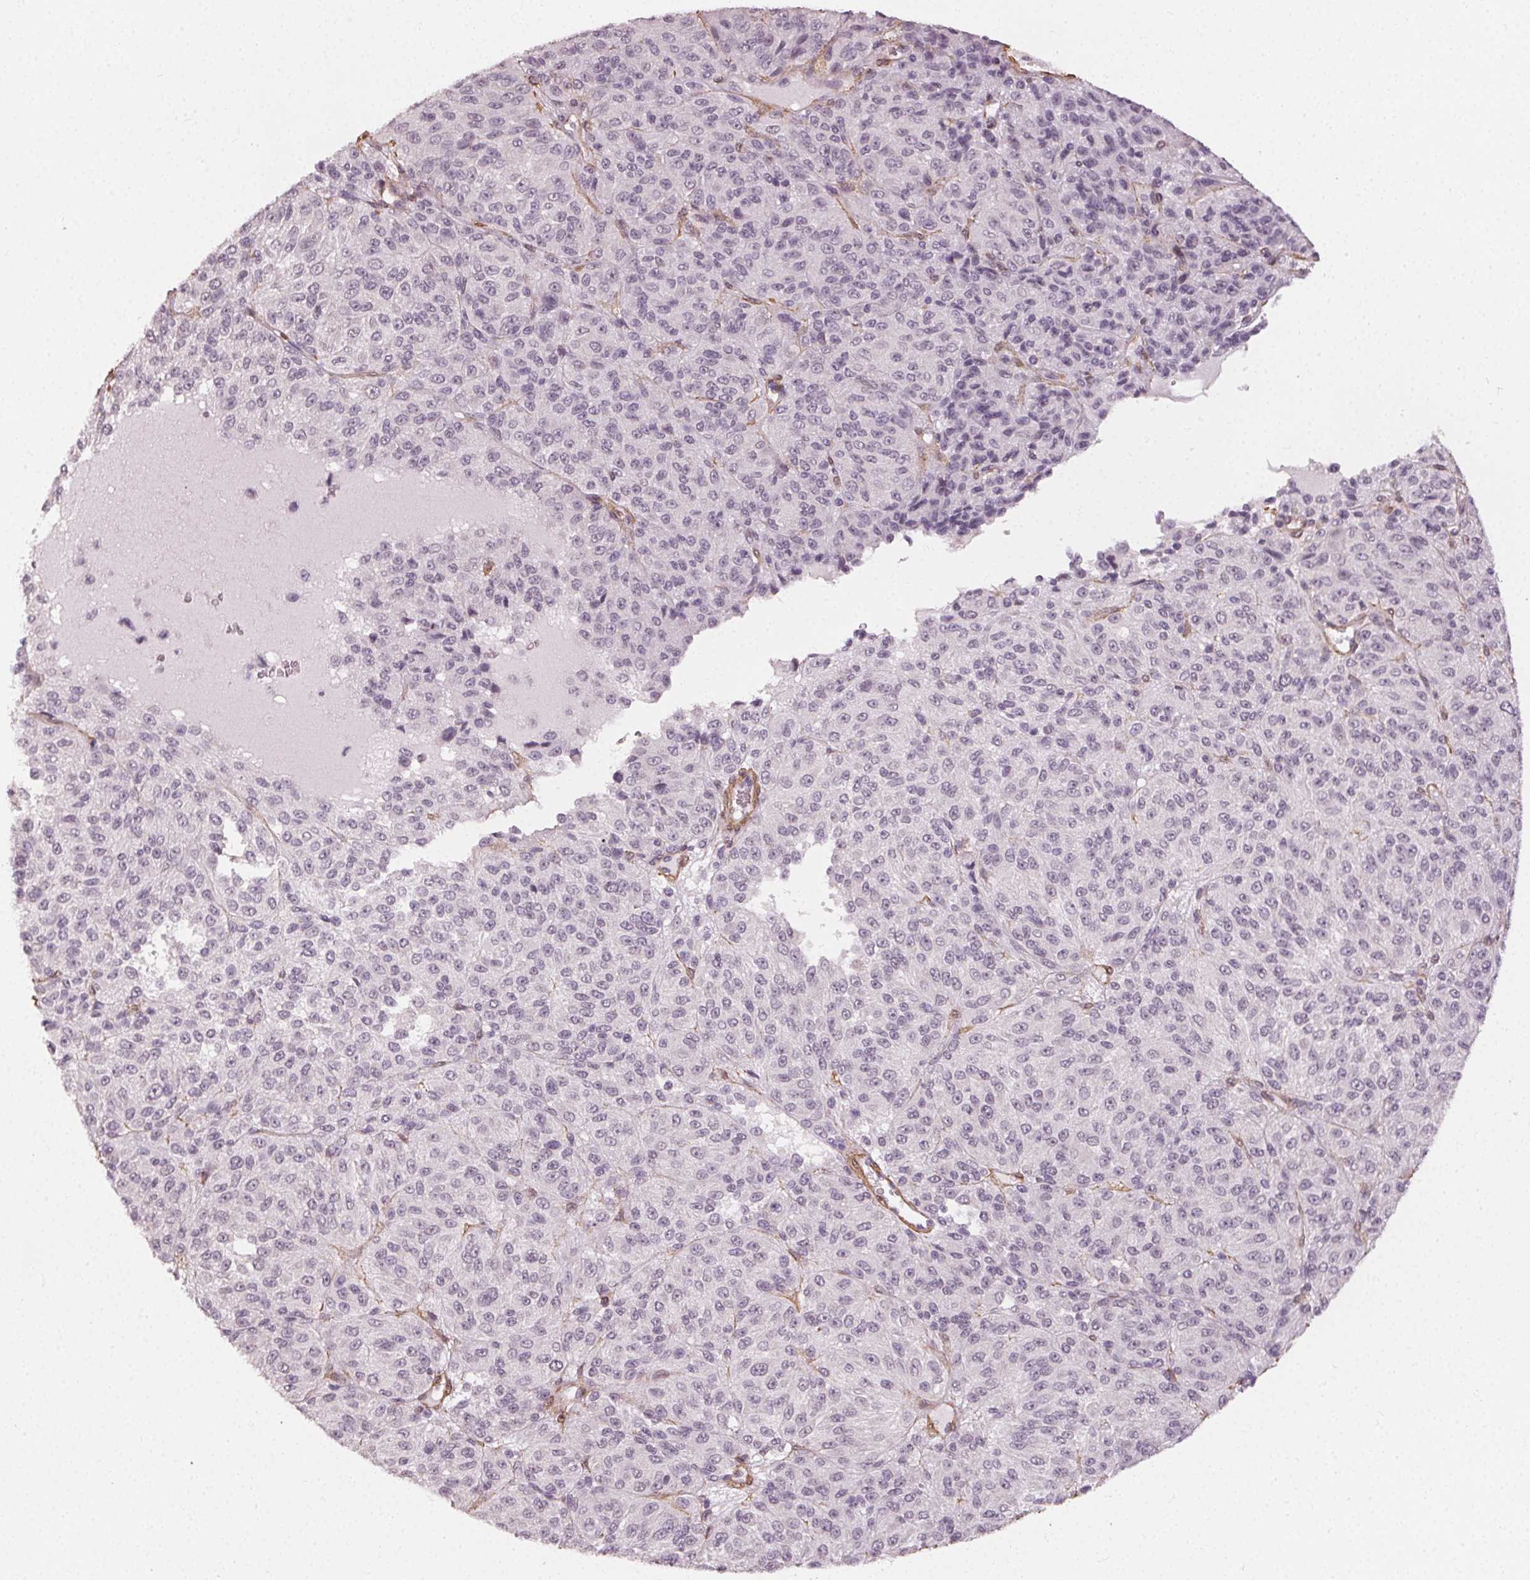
{"staining": {"intensity": "negative", "quantity": "none", "location": "none"}, "tissue": "melanoma", "cell_type": "Tumor cells", "image_type": "cancer", "snomed": [{"axis": "morphology", "description": "Malignant melanoma, Metastatic site"}, {"axis": "topography", "description": "Brain"}], "caption": "High magnification brightfield microscopy of malignant melanoma (metastatic site) stained with DAB (brown) and counterstained with hematoxylin (blue): tumor cells show no significant positivity.", "gene": "PKP1", "patient": {"sex": "female", "age": 56}}